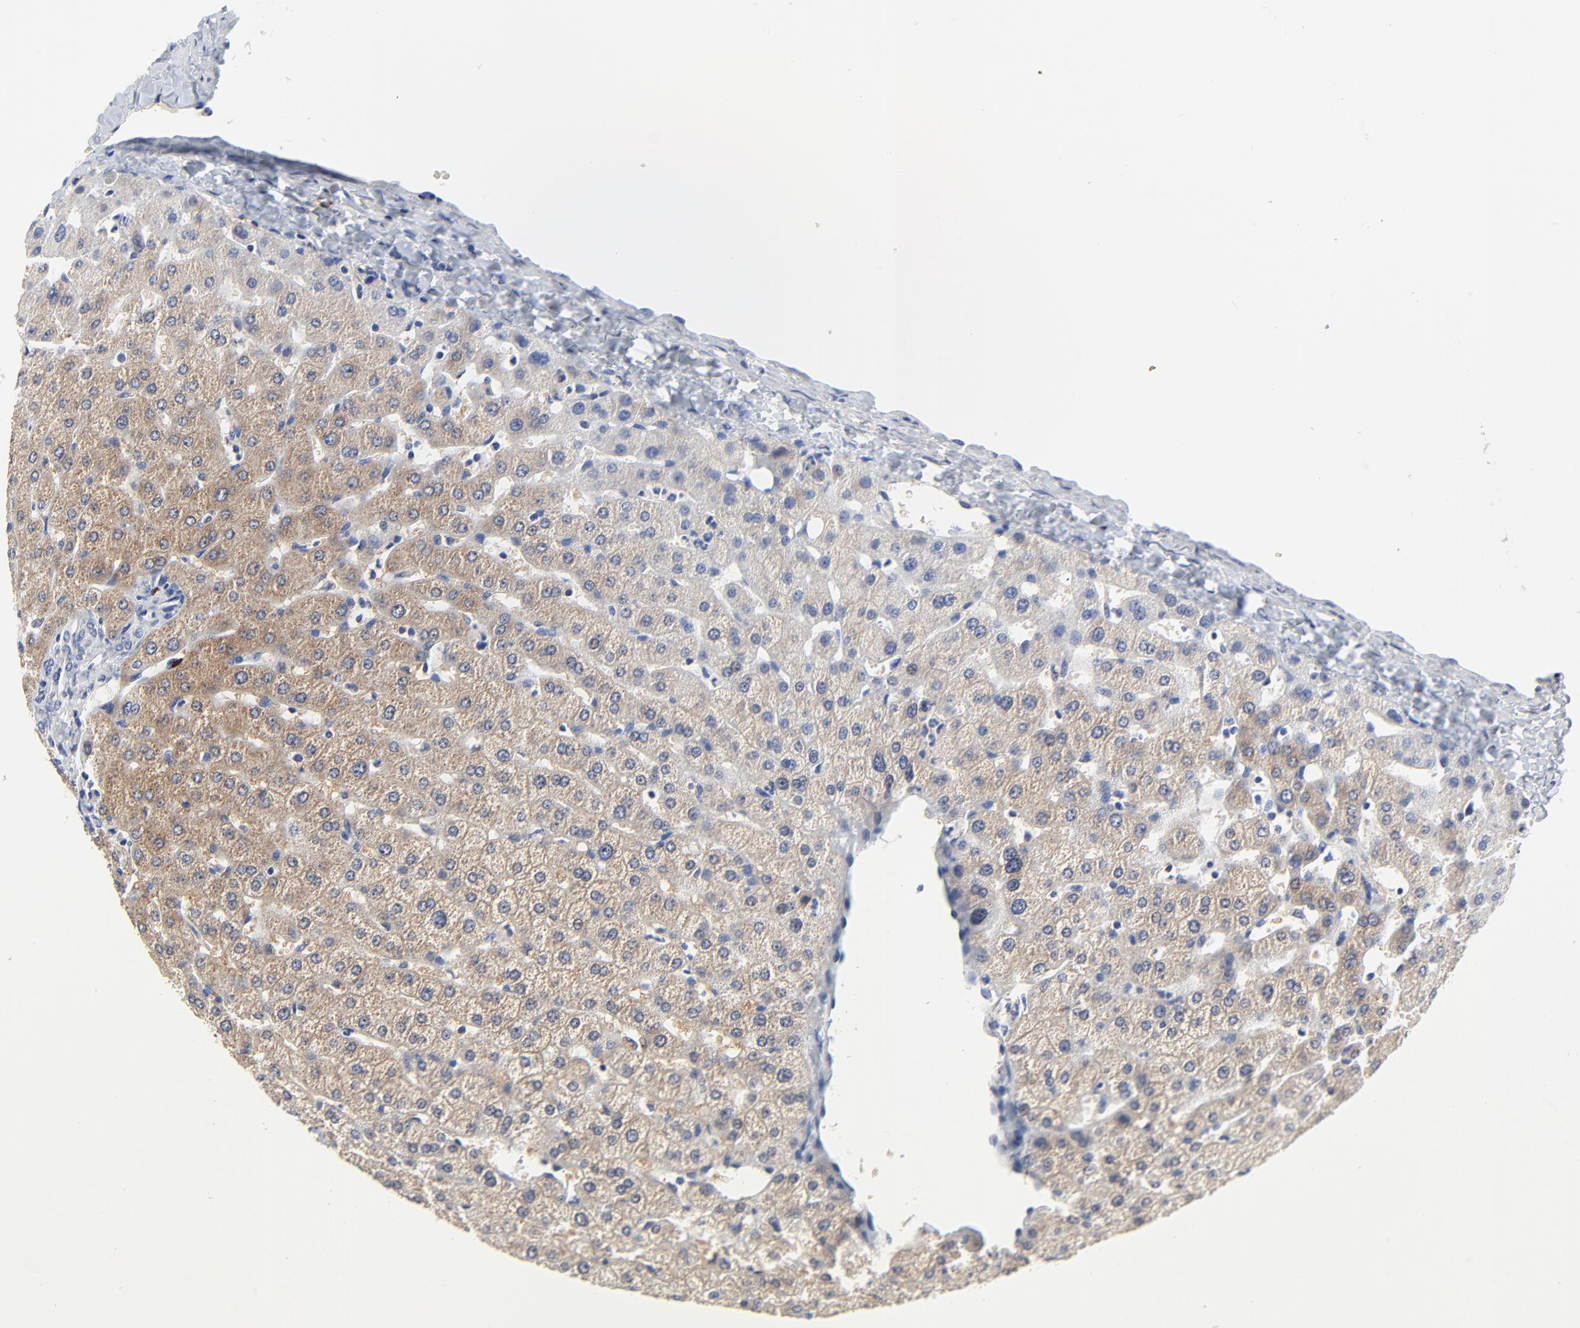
{"staining": {"intensity": "weak", "quantity": ">75%", "location": "cytoplasmic/membranous"}, "tissue": "liver", "cell_type": "Cholangiocytes", "image_type": "normal", "snomed": [{"axis": "morphology", "description": "Normal tissue, NOS"}, {"axis": "morphology", "description": "Fibrosis, NOS"}, {"axis": "topography", "description": "Liver"}], "caption": "High-power microscopy captured an immunohistochemistry (IHC) photomicrograph of benign liver, revealing weak cytoplasmic/membranous staining in about >75% of cholangiocytes.", "gene": "FBXL5", "patient": {"sex": "female", "age": 29}}